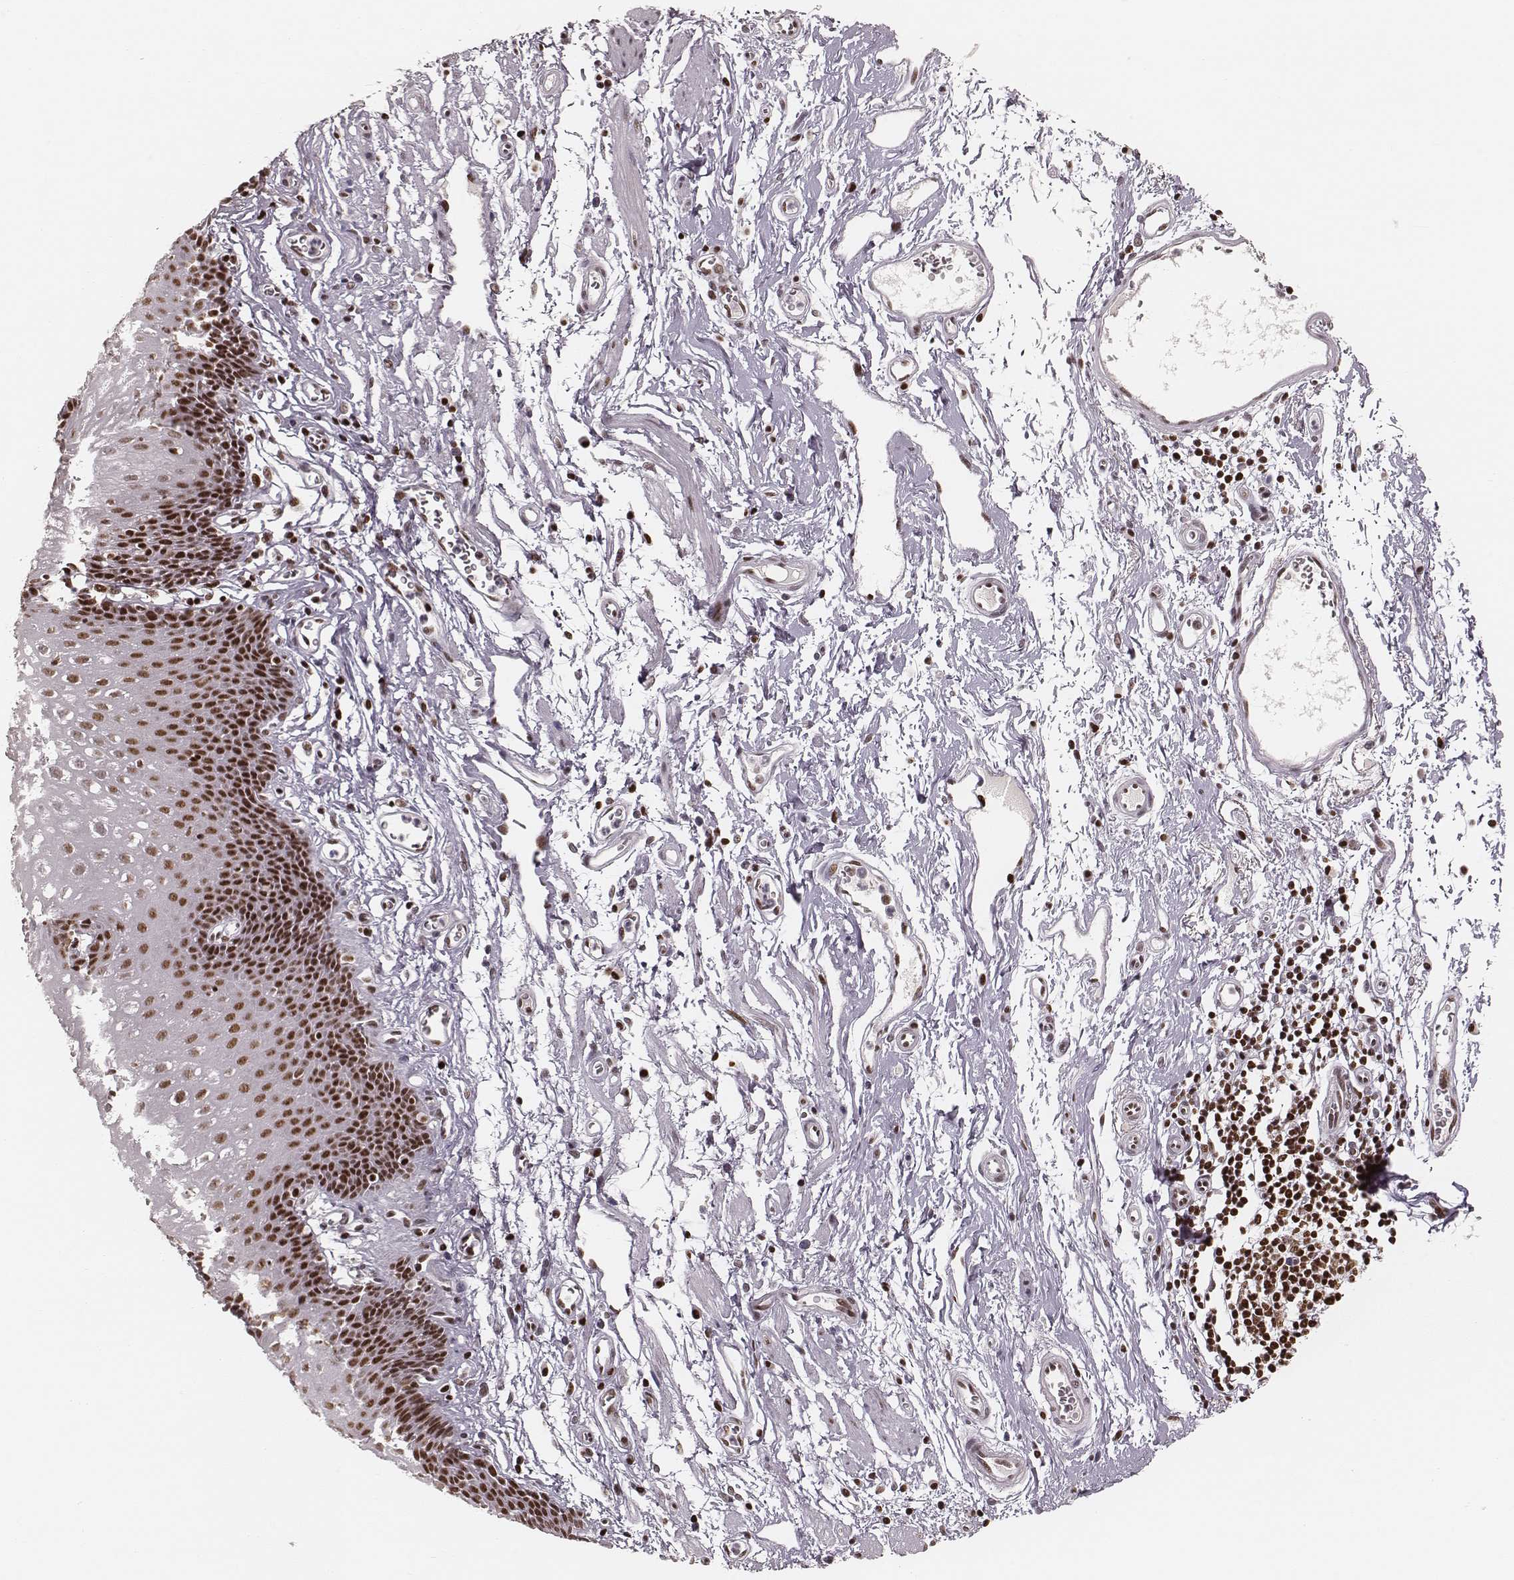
{"staining": {"intensity": "strong", "quantity": ">75%", "location": "nuclear"}, "tissue": "esophagus", "cell_type": "Squamous epithelial cells", "image_type": "normal", "snomed": [{"axis": "morphology", "description": "Normal tissue, NOS"}, {"axis": "topography", "description": "Esophagus"}], "caption": "Immunohistochemical staining of unremarkable human esophagus exhibits >75% levels of strong nuclear protein expression in approximately >75% of squamous epithelial cells.", "gene": "PARP1", "patient": {"sex": "male", "age": 72}}